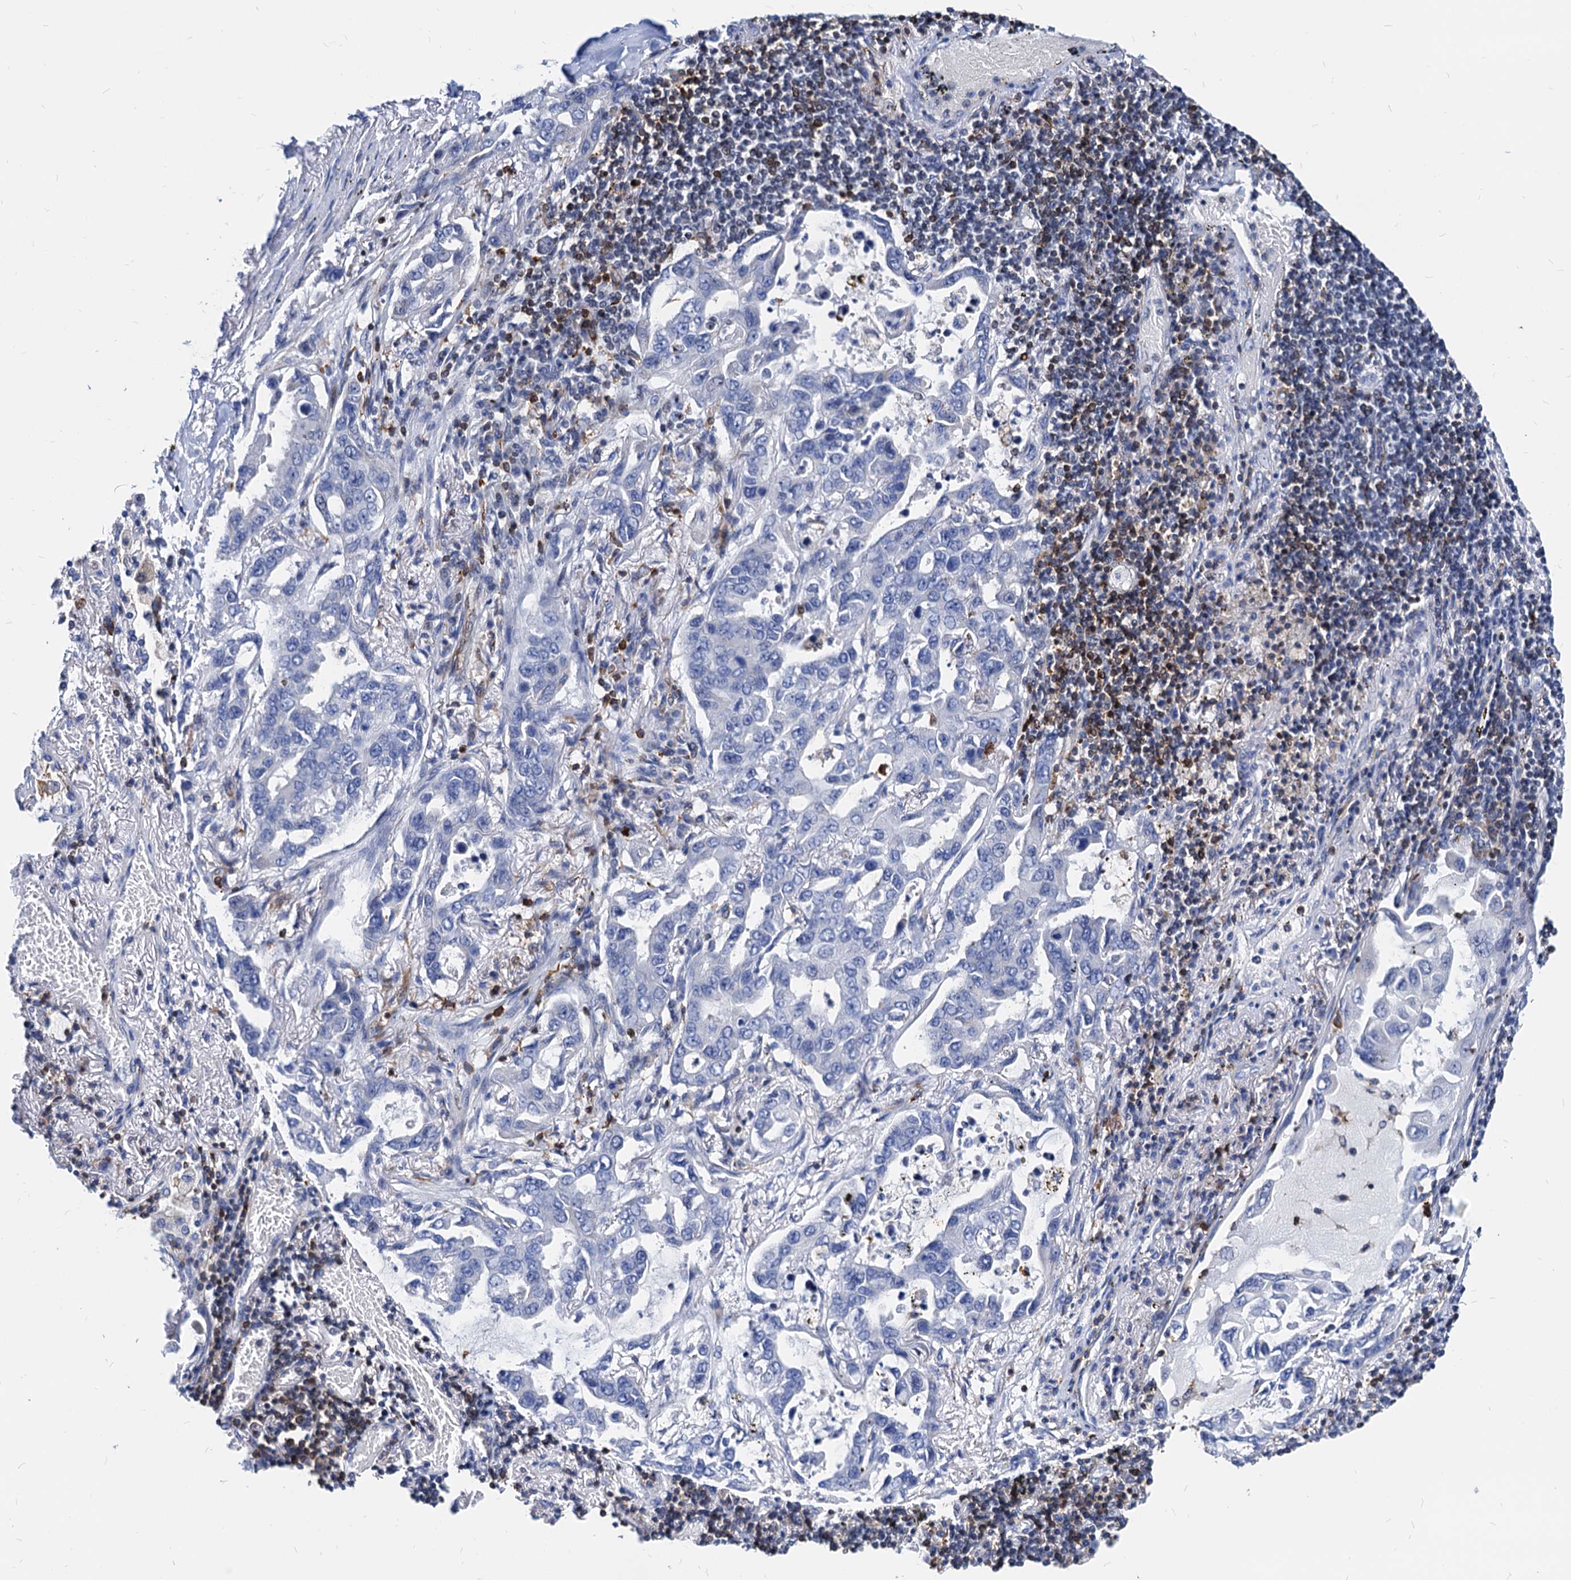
{"staining": {"intensity": "negative", "quantity": "none", "location": "none"}, "tissue": "lung cancer", "cell_type": "Tumor cells", "image_type": "cancer", "snomed": [{"axis": "morphology", "description": "Adenocarcinoma, NOS"}, {"axis": "topography", "description": "Lung"}], "caption": "This is an immunohistochemistry (IHC) image of human lung adenocarcinoma. There is no positivity in tumor cells.", "gene": "LCP2", "patient": {"sex": "male", "age": 64}}